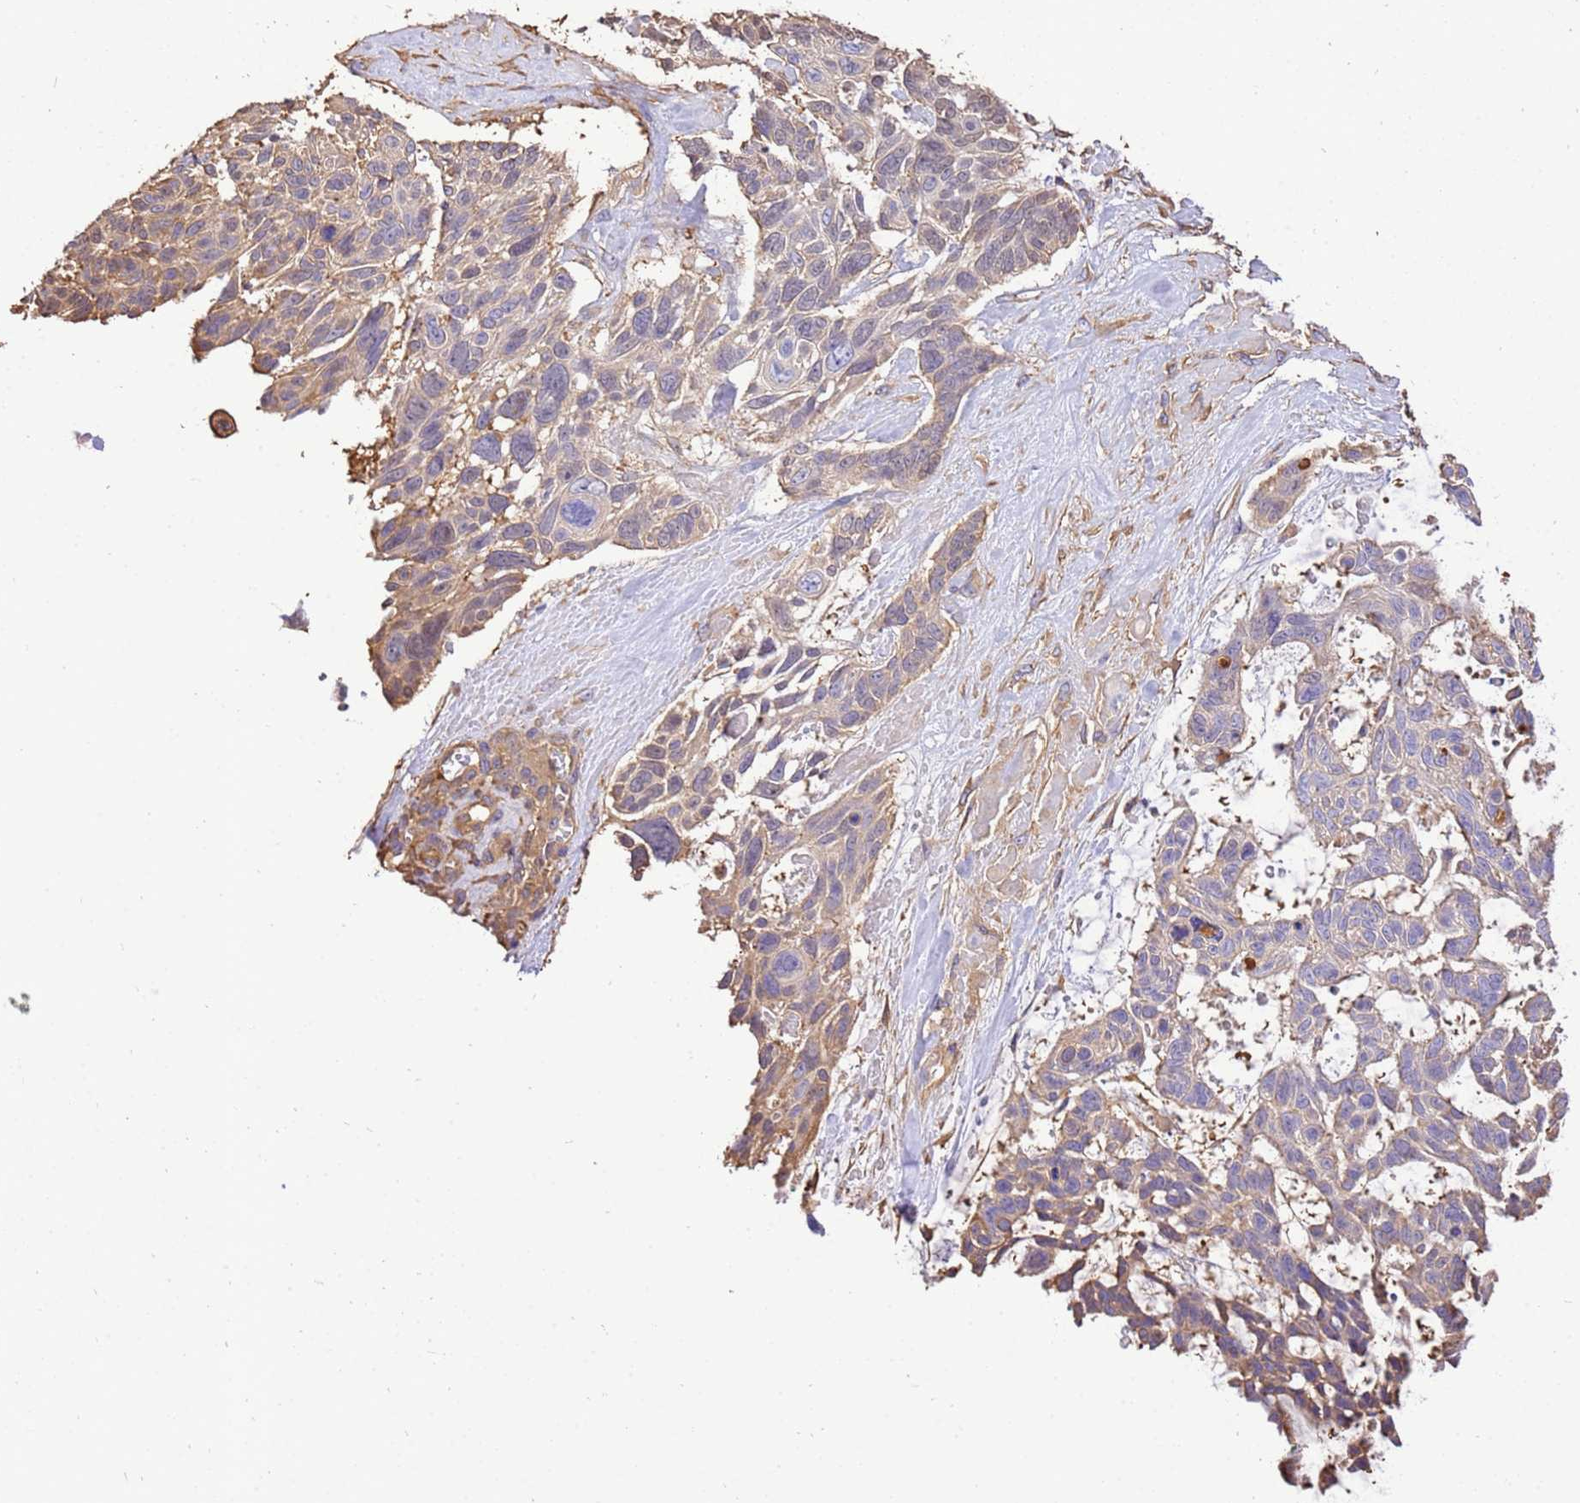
{"staining": {"intensity": "weak", "quantity": "25%-75%", "location": "cytoplasmic/membranous"}, "tissue": "skin cancer", "cell_type": "Tumor cells", "image_type": "cancer", "snomed": [{"axis": "morphology", "description": "Basal cell carcinoma"}, {"axis": "topography", "description": "Skin"}], "caption": "Protein expression by immunohistochemistry (IHC) reveals weak cytoplasmic/membranous staining in about 25%-75% of tumor cells in skin cancer.", "gene": "WDR64", "patient": {"sex": "male", "age": 88}}